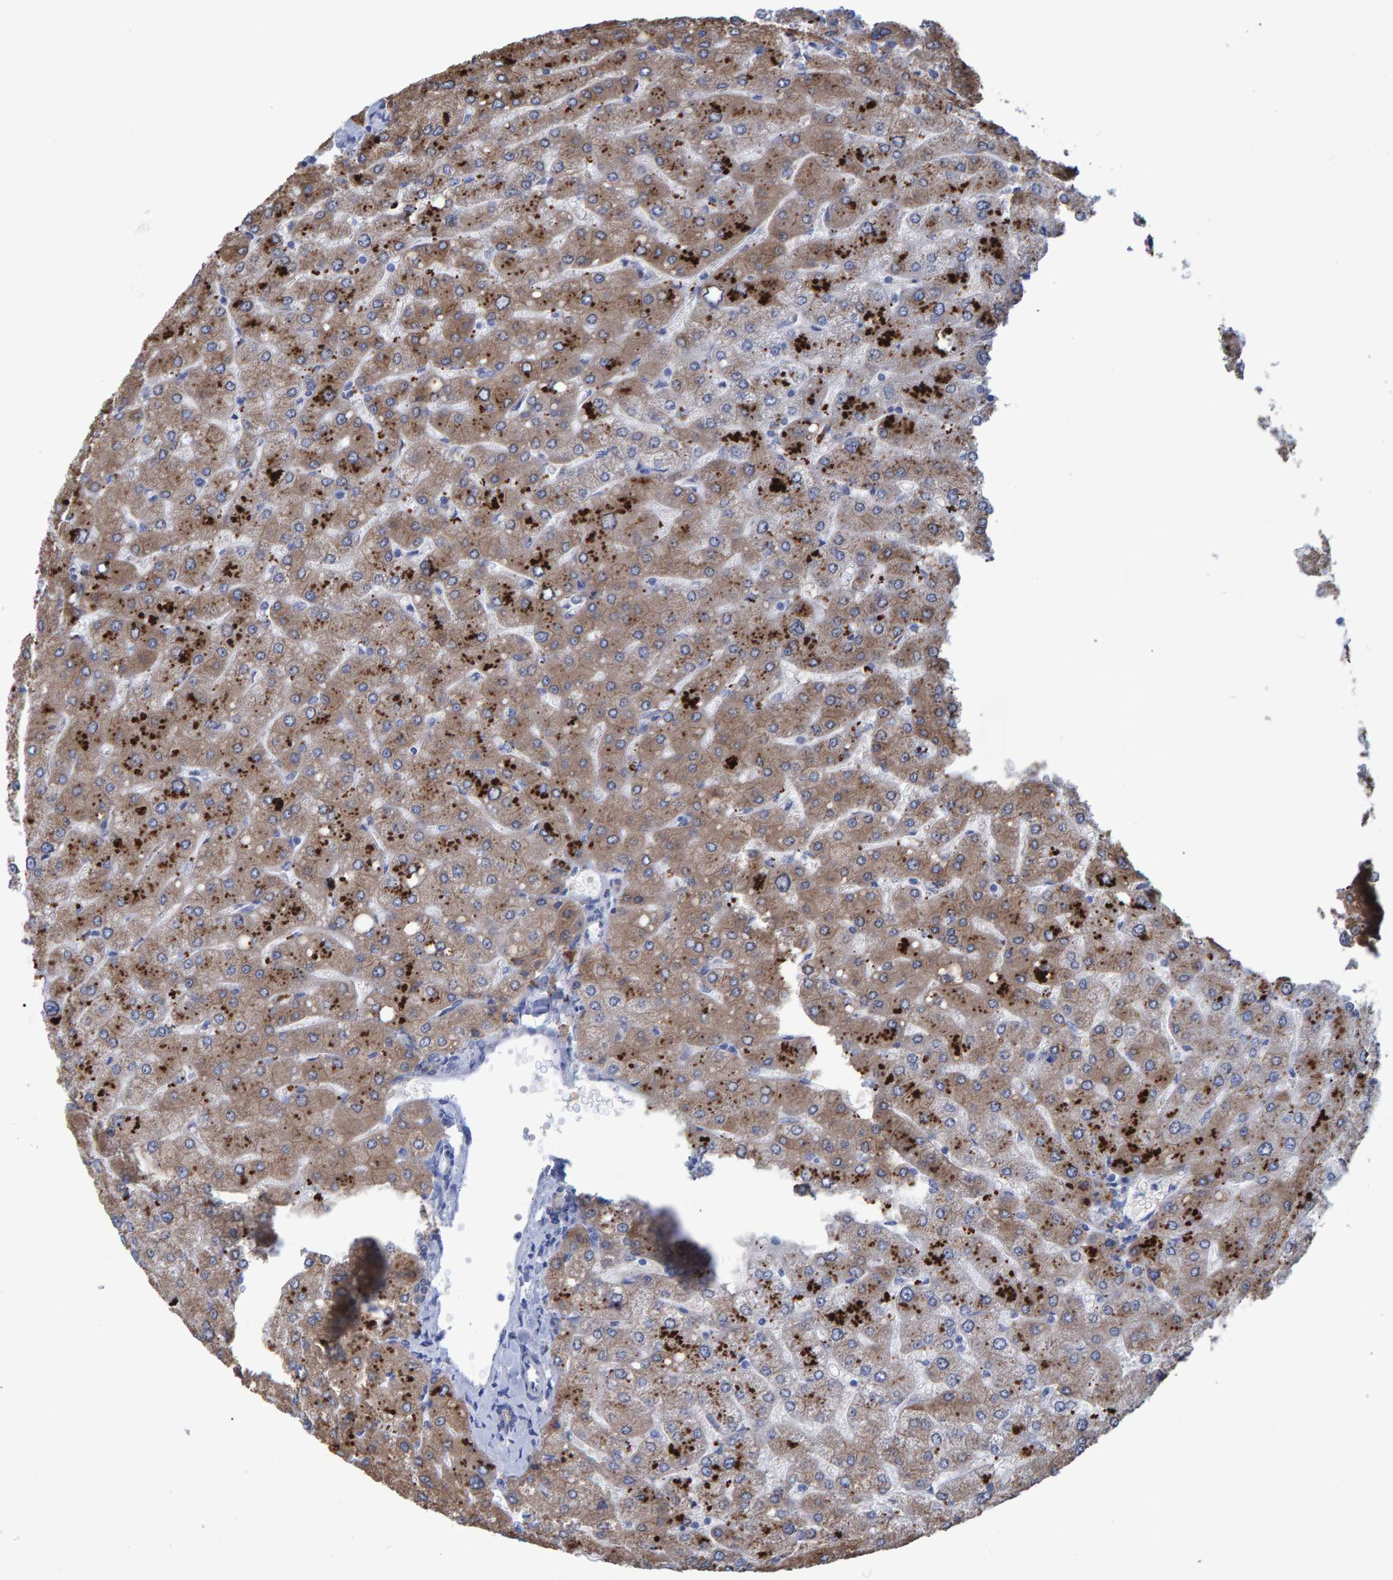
{"staining": {"intensity": "negative", "quantity": "none", "location": "none"}, "tissue": "liver", "cell_type": "Cholangiocytes", "image_type": "normal", "snomed": [{"axis": "morphology", "description": "Normal tissue, NOS"}, {"axis": "topography", "description": "Liver"}], "caption": "Immunohistochemistry (IHC) micrograph of unremarkable liver stained for a protein (brown), which reveals no positivity in cholangiocytes. The staining is performed using DAB (3,3'-diaminobenzidine) brown chromogen with nuclei counter-stained in using hematoxylin.", "gene": "PROCA1", "patient": {"sex": "male", "age": 55}}